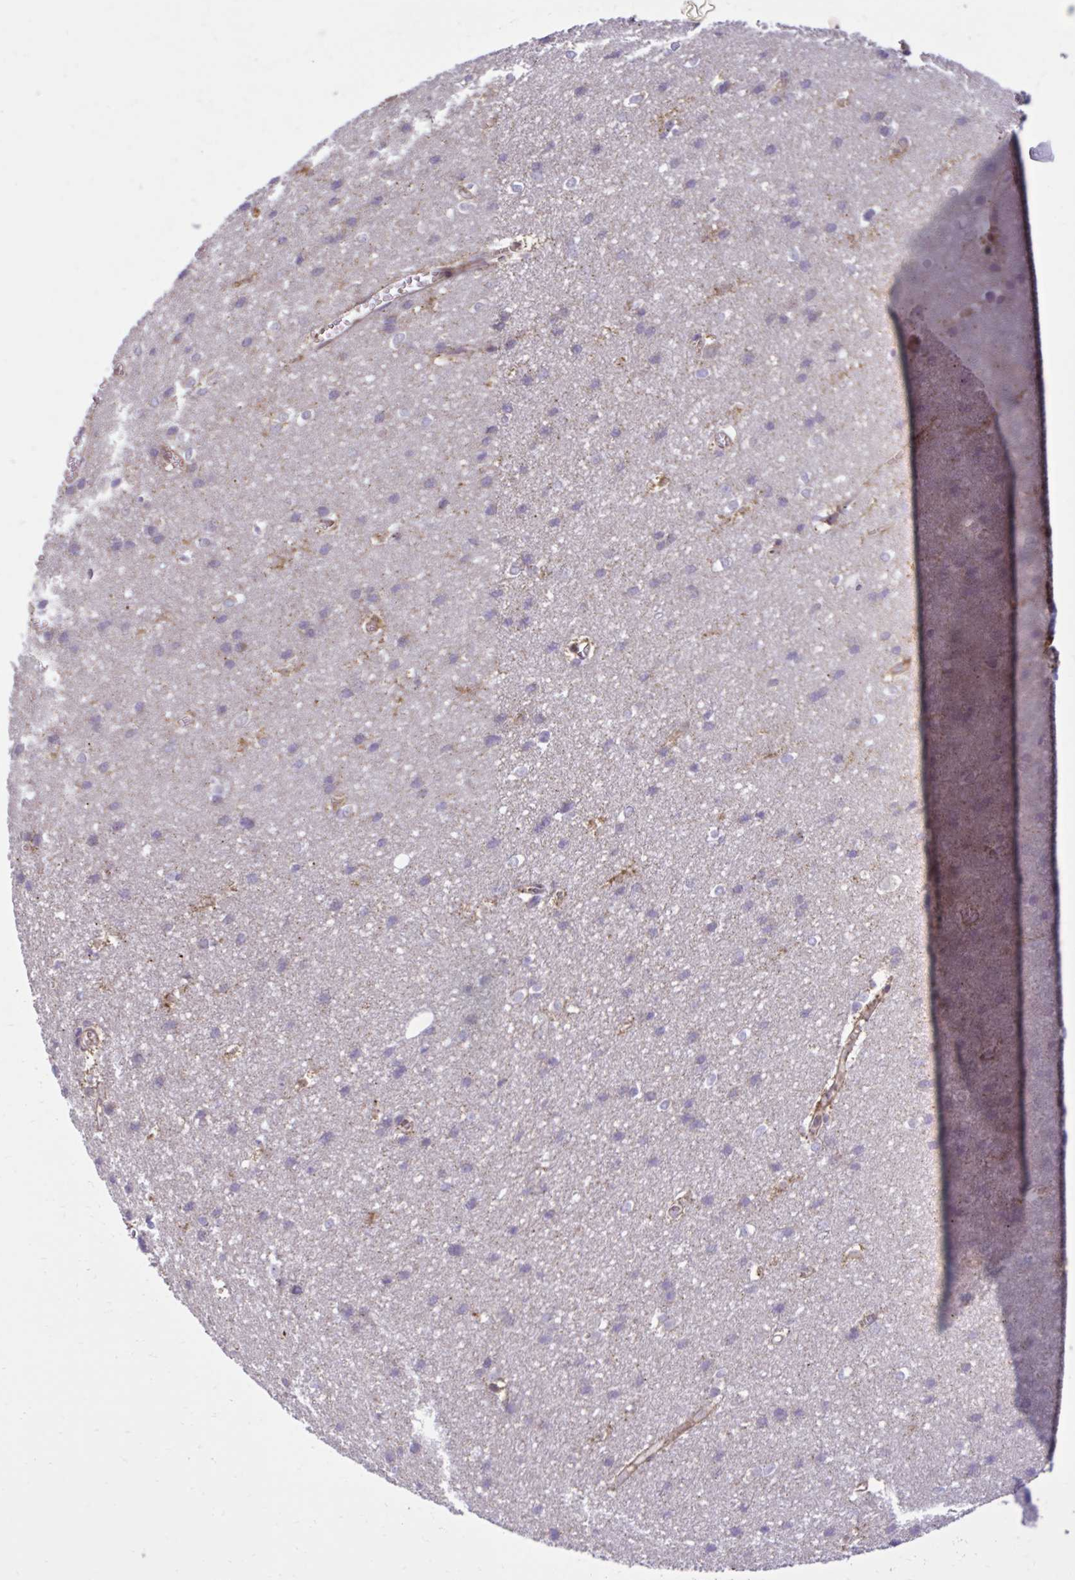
{"staining": {"intensity": "moderate", "quantity": ">75%", "location": "cytoplasmic/membranous"}, "tissue": "cerebral cortex", "cell_type": "Endothelial cells", "image_type": "normal", "snomed": [{"axis": "morphology", "description": "Normal tissue, NOS"}, {"axis": "topography", "description": "Cerebral cortex"}], "caption": "IHC photomicrograph of normal human cerebral cortex stained for a protein (brown), which reveals medium levels of moderate cytoplasmic/membranous positivity in about >75% of endothelial cells.", "gene": "LIMS1", "patient": {"sex": "male", "age": 37}}